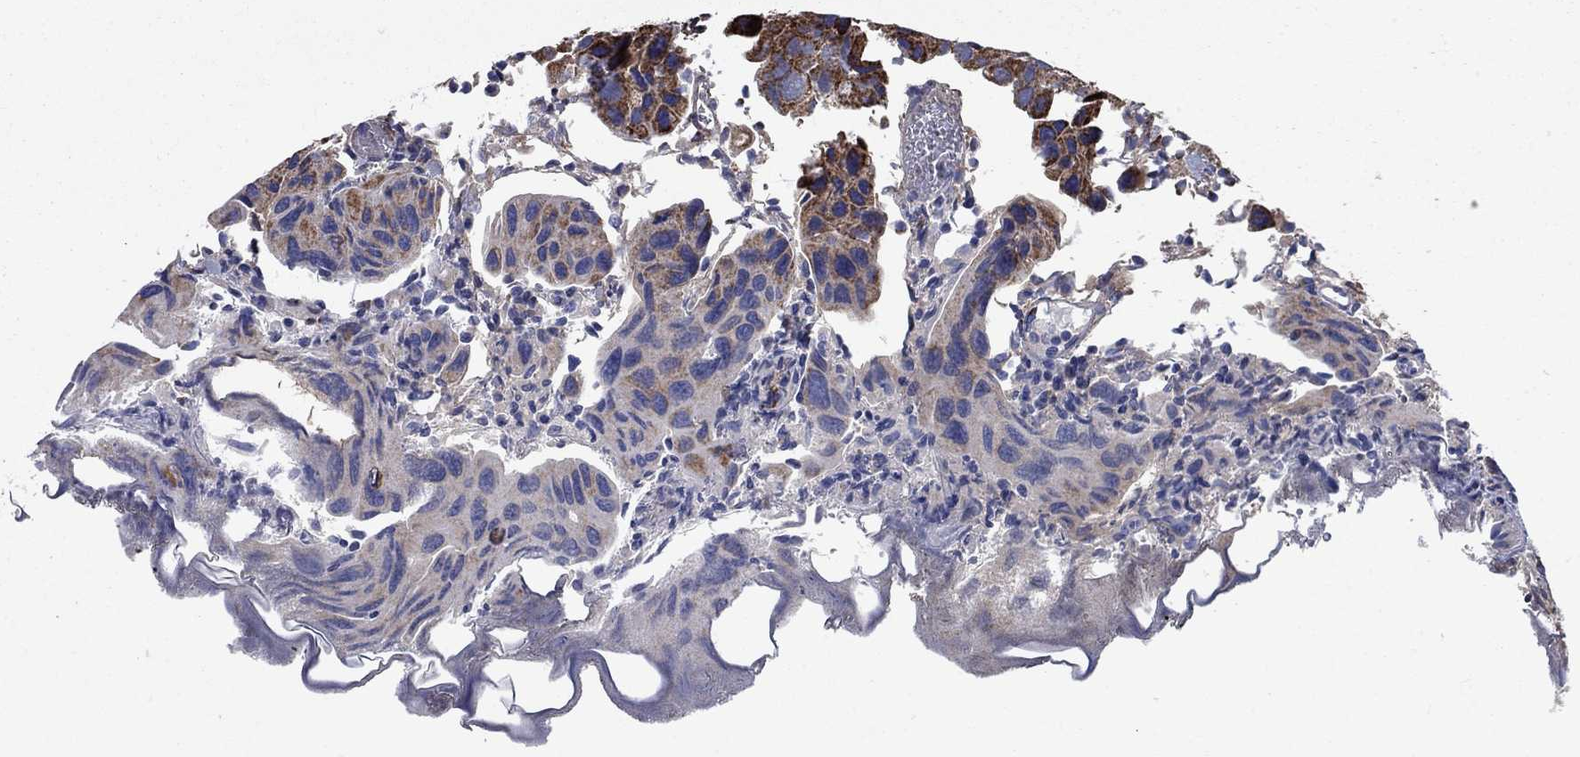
{"staining": {"intensity": "strong", "quantity": "<25%", "location": "cytoplasmic/membranous"}, "tissue": "urothelial cancer", "cell_type": "Tumor cells", "image_type": "cancer", "snomed": [{"axis": "morphology", "description": "Urothelial carcinoma, High grade"}, {"axis": "topography", "description": "Urinary bladder"}], "caption": "Protein positivity by immunohistochemistry displays strong cytoplasmic/membranous staining in approximately <25% of tumor cells in urothelial cancer. The staining is performed using DAB brown chromogen to label protein expression. The nuclei are counter-stained blue using hematoxylin.", "gene": "MOAP1", "patient": {"sex": "male", "age": 79}}